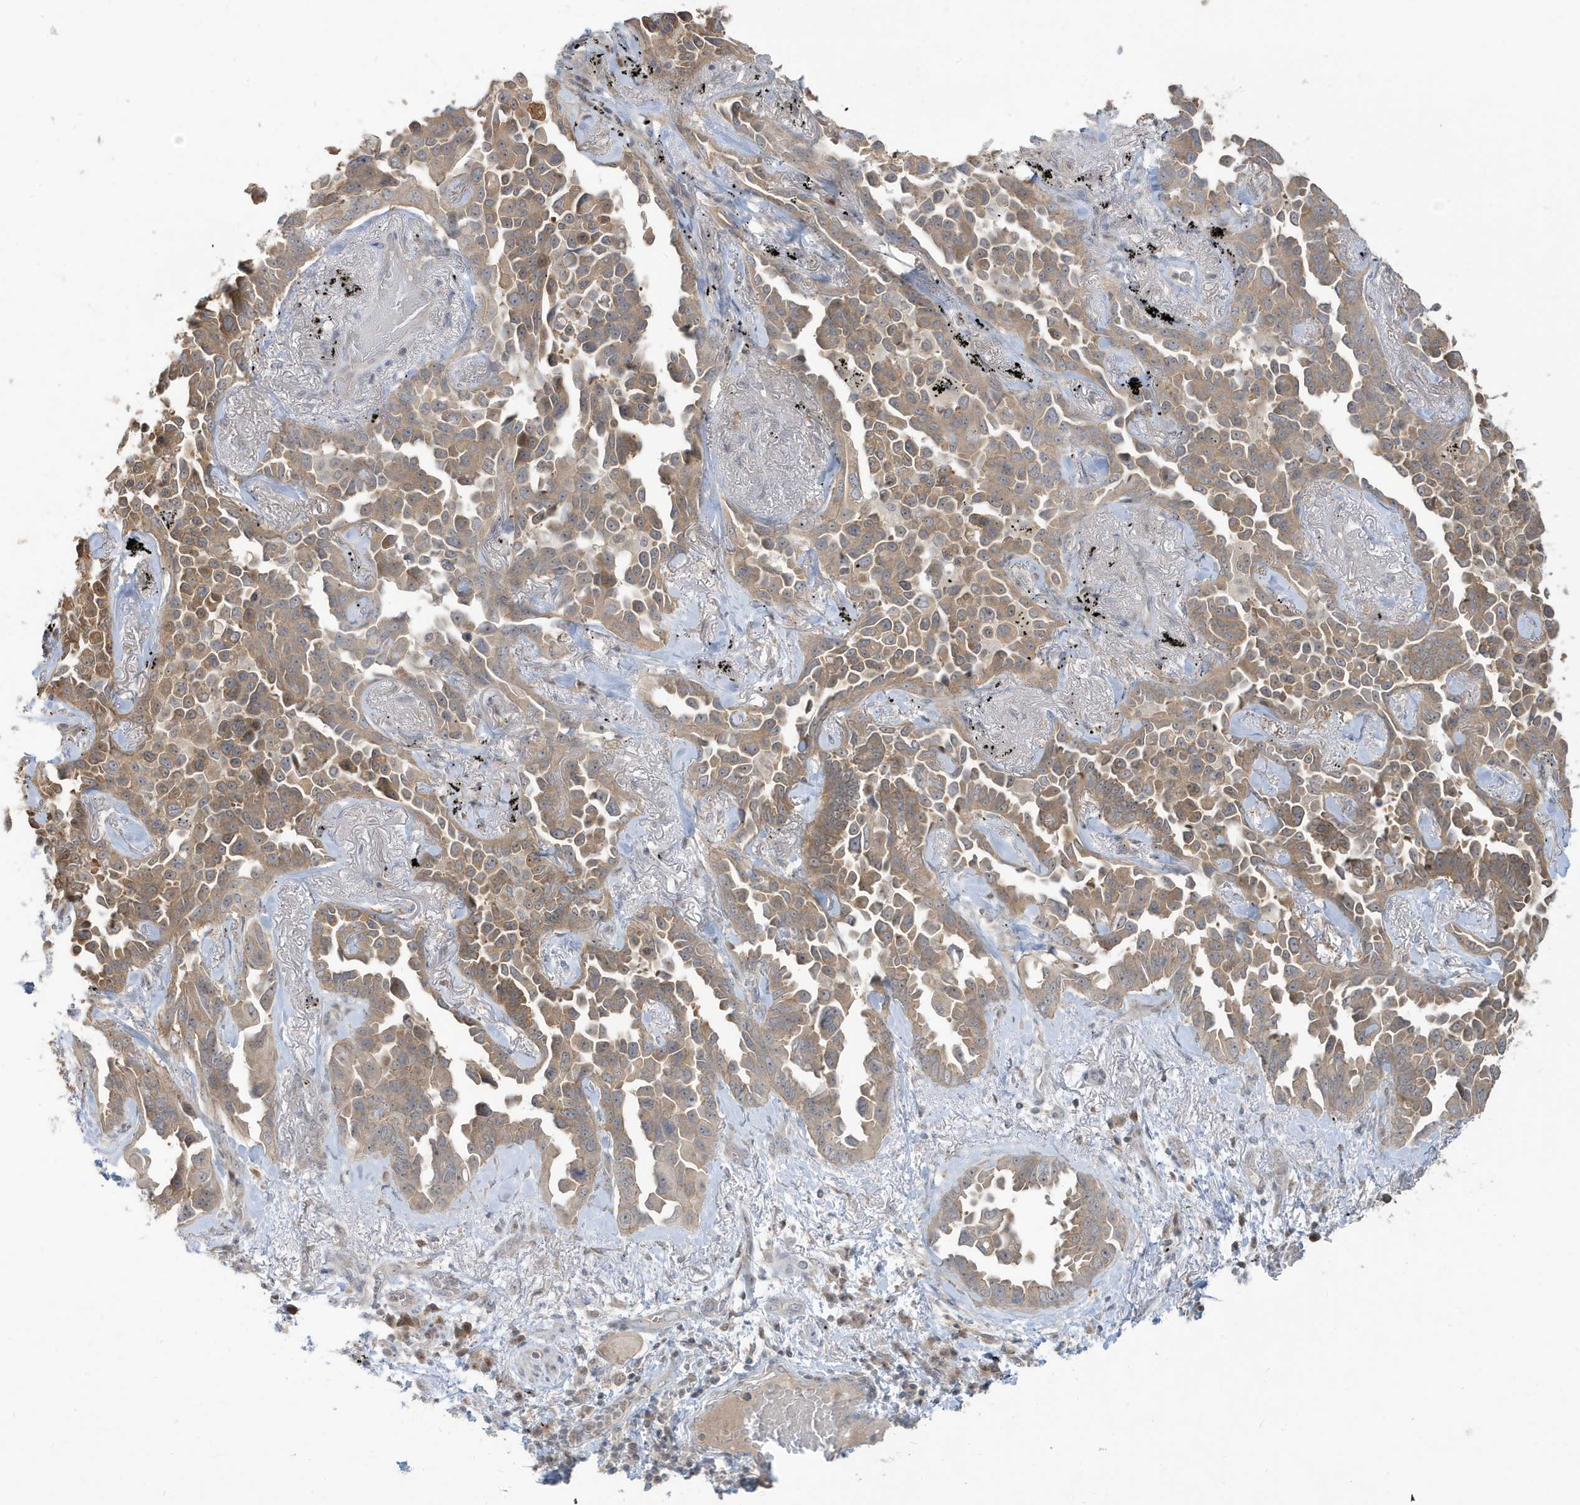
{"staining": {"intensity": "moderate", "quantity": ">75%", "location": "cytoplasmic/membranous"}, "tissue": "lung cancer", "cell_type": "Tumor cells", "image_type": "cancer", "snomed": [{"axis": "morphology", "description": "Adenocarcinoma, NOS"}, {"axis": "topography", "description": "Lung"}], "caption": "This is a photomicrograph of immunohistochemistry (IHC) staining of adenocarcinoma (lung), which shows moderate expression in the cytoplasmic/membranous of tumor cells.", "gene": "PRRT3", "patient": {"sex": "female", "age": 67}}